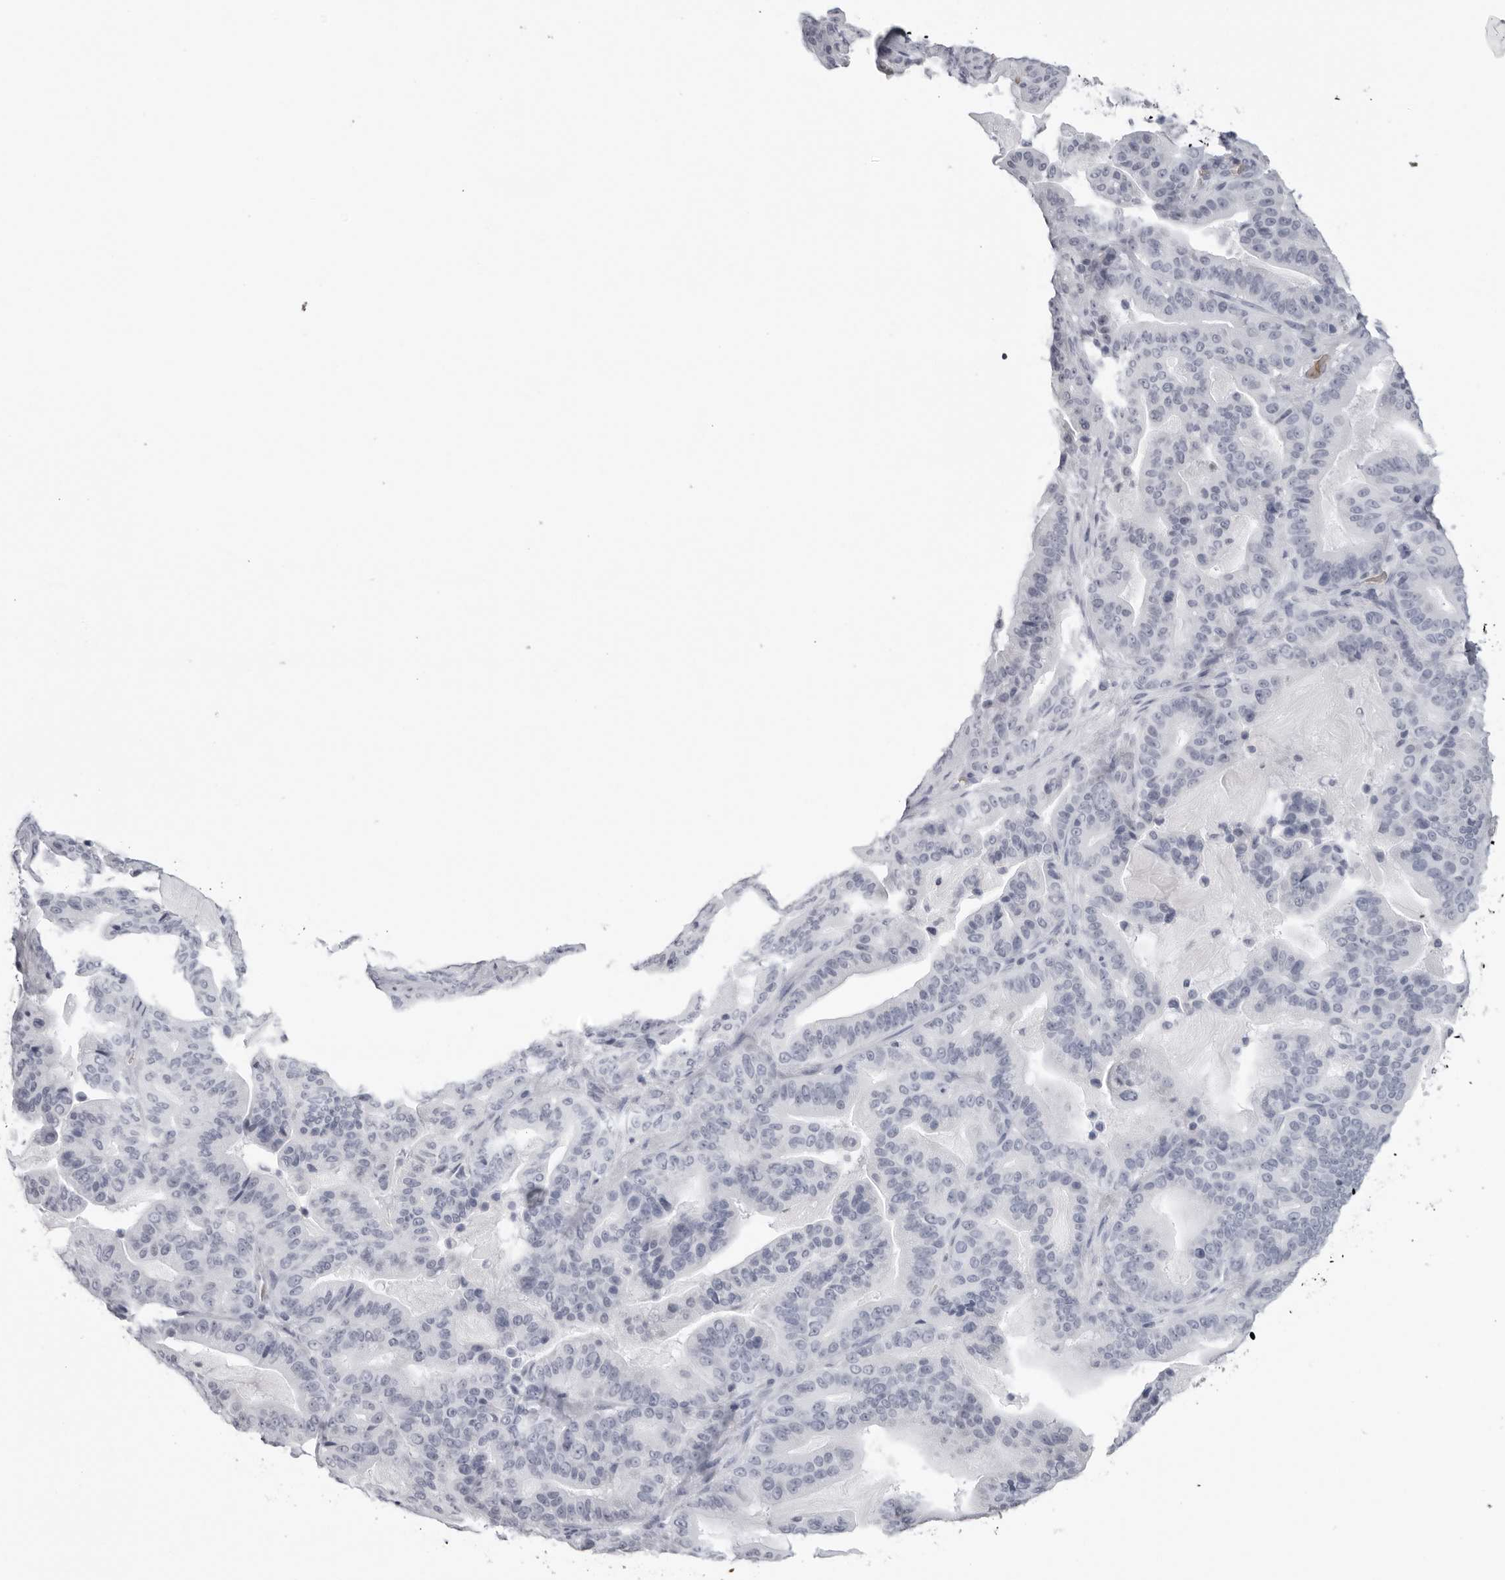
{"staining": {"intensity": "negative", "quantity": "none", "location": "none"}, "tissue": "pancreatic cancer", "cell_type": "Tumor cells", "image_type": "cancer", "snomed": [{"axis": "morphology", "description": "Adenocarcinoma, NOS"}, {"axis": "topography", "description": "Pancreas"}], "caption": "IHC micrograph of human adenocarcinoma (pancreatic) stained for a protein (brown), which exhibits no expression in tumor cells.", "gene": "EPB41", "patient": {"sex": "male", "age": 63}}